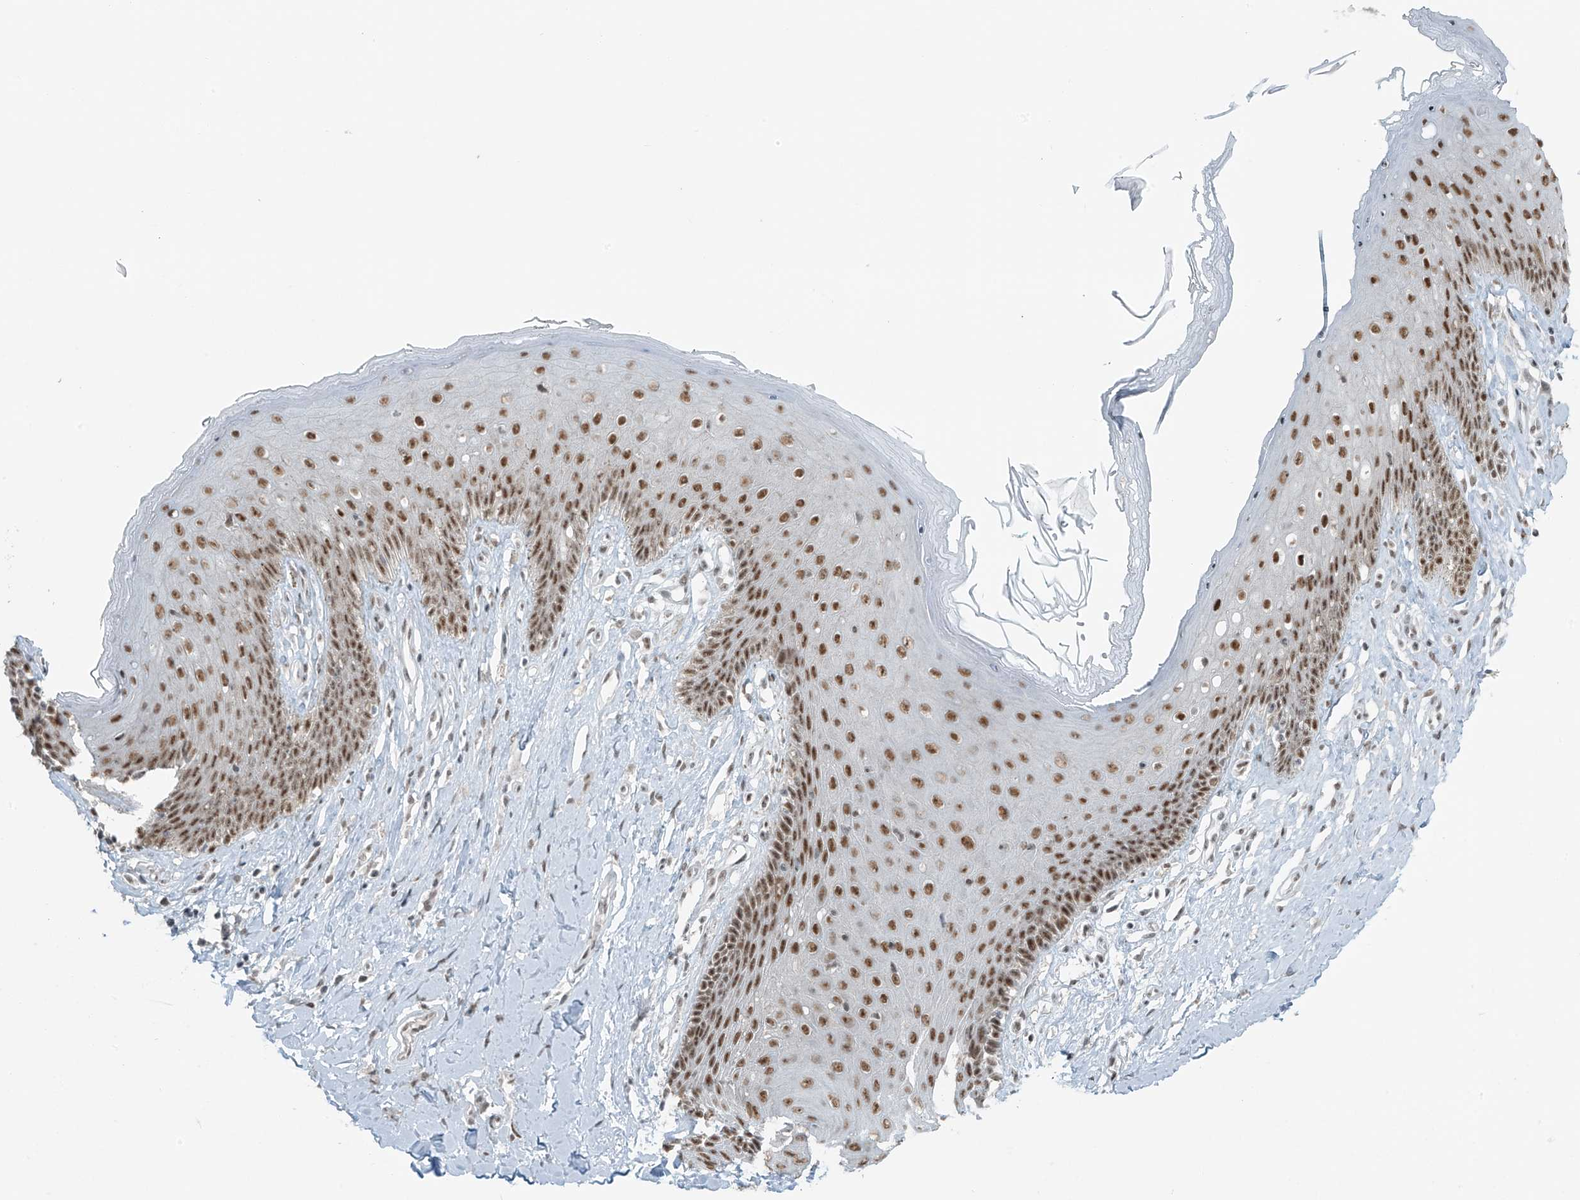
{"staining": {"intensity": "moderate", "quantity": ">75%", "location": "nuclear"}, "tissue": "skin", "cell_type": "Epidermal cells", "image_type": "normal", "snomed": [{"axis": "morphology", "description": "Normal tissue, NOS"}, {"axis": "morphology", "description": "Squamous cell carcinoma, NOS"}, {"axis": "topography", "description": "Vulva"}], "caption": "IHC of normal skin demonstrates medium levels of moderate nuclear positivity in about >75% of epidermal cells.", "gene": "WRNIP1", "patient": {"sex": "female", "age": 85}}